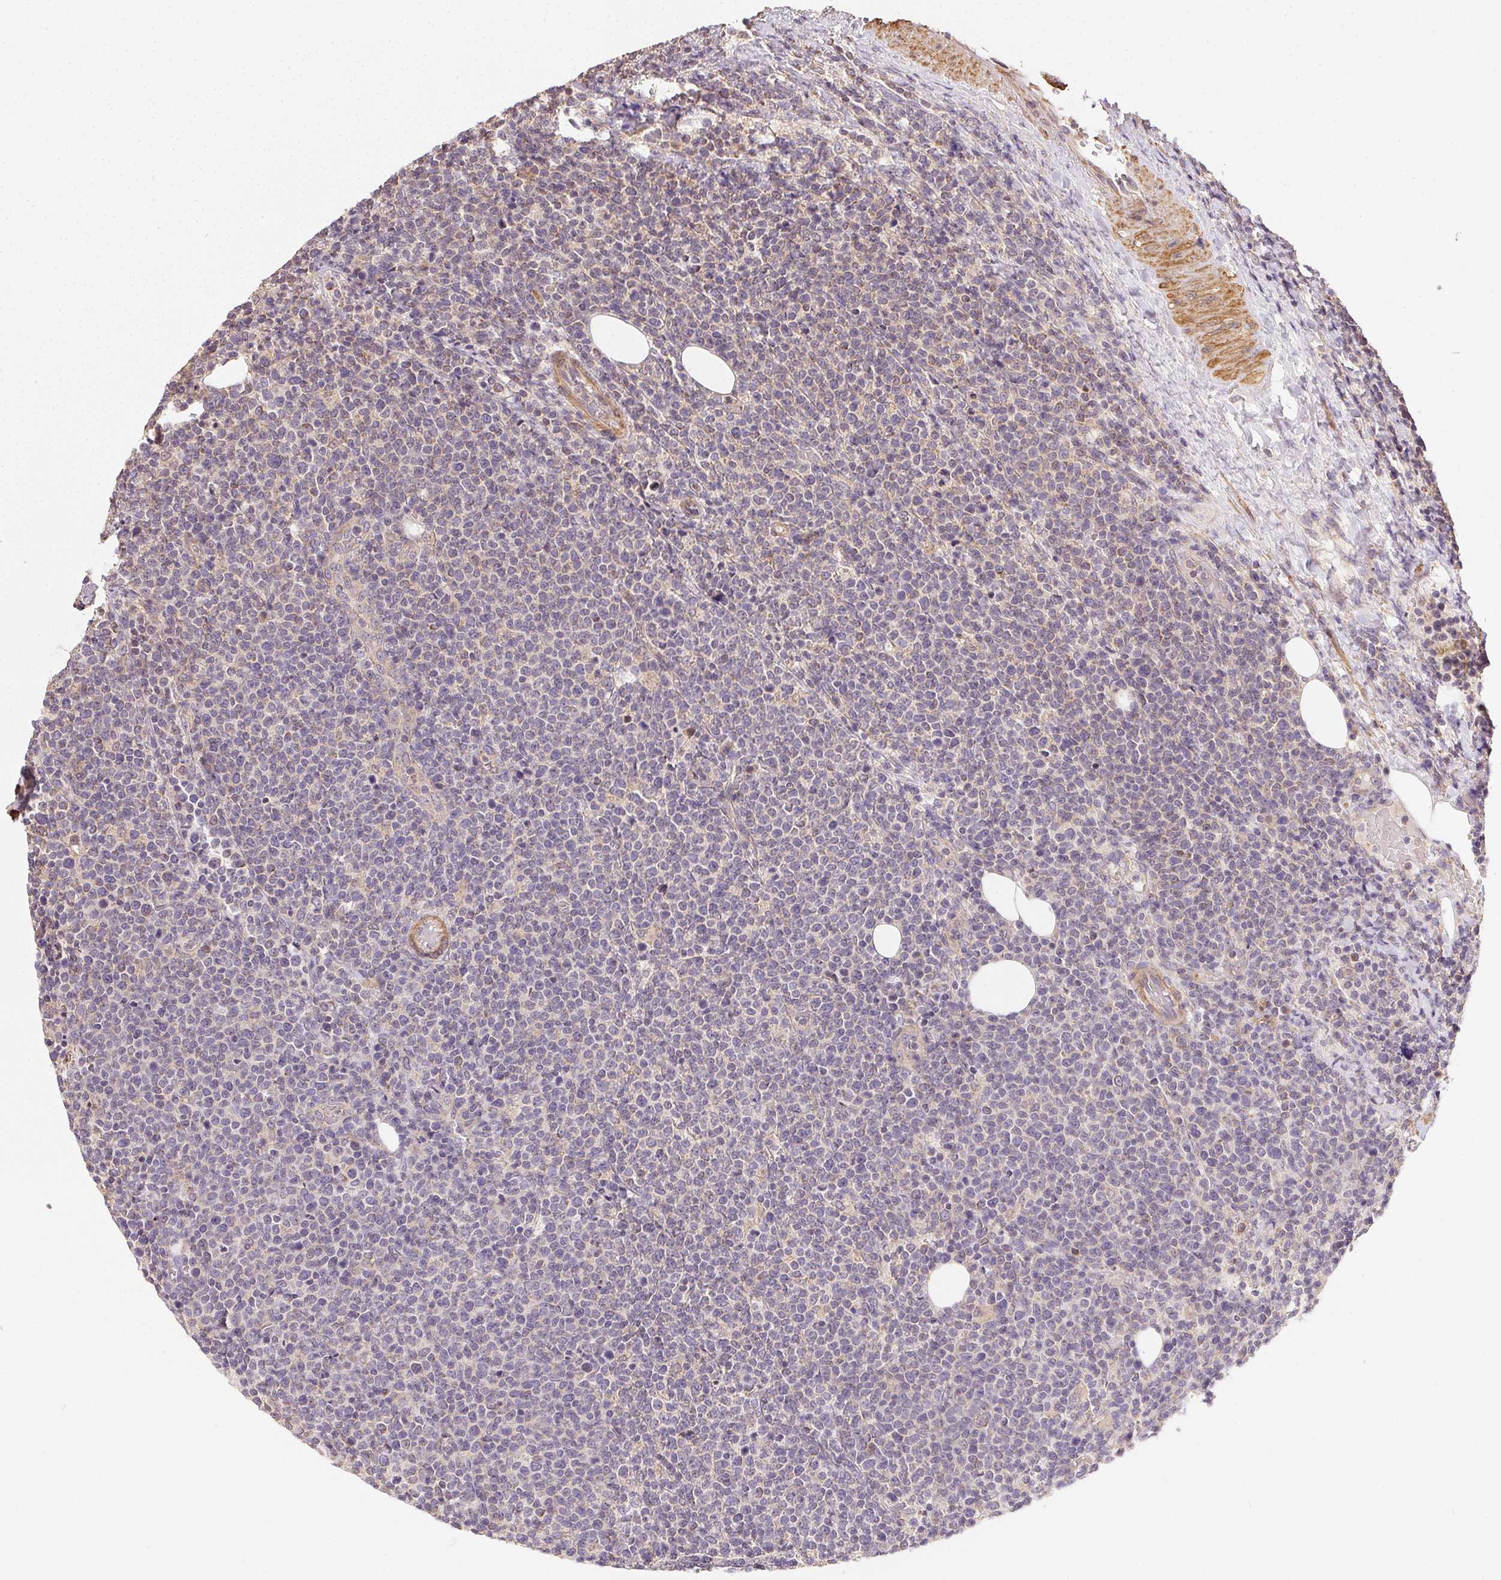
{"staining": {"intensity": "negative", "quantity": "none", "location": "none"}, "tissue": "lymphoma", "cell_type": "Tumor cells", "image_type": "cancer", "snomed": [{"axis": "morphology", "description": "Malignant lymphoma, non-Hodgkin's type, High grade"}, {"axis": "topography", "description": "Lymph node"}], "caption": "This is an IHC image of human lymphoma. There is no expression in tumor cells.", "gene": "REV3L", "patient": {"sex": "male", "age": 61}}